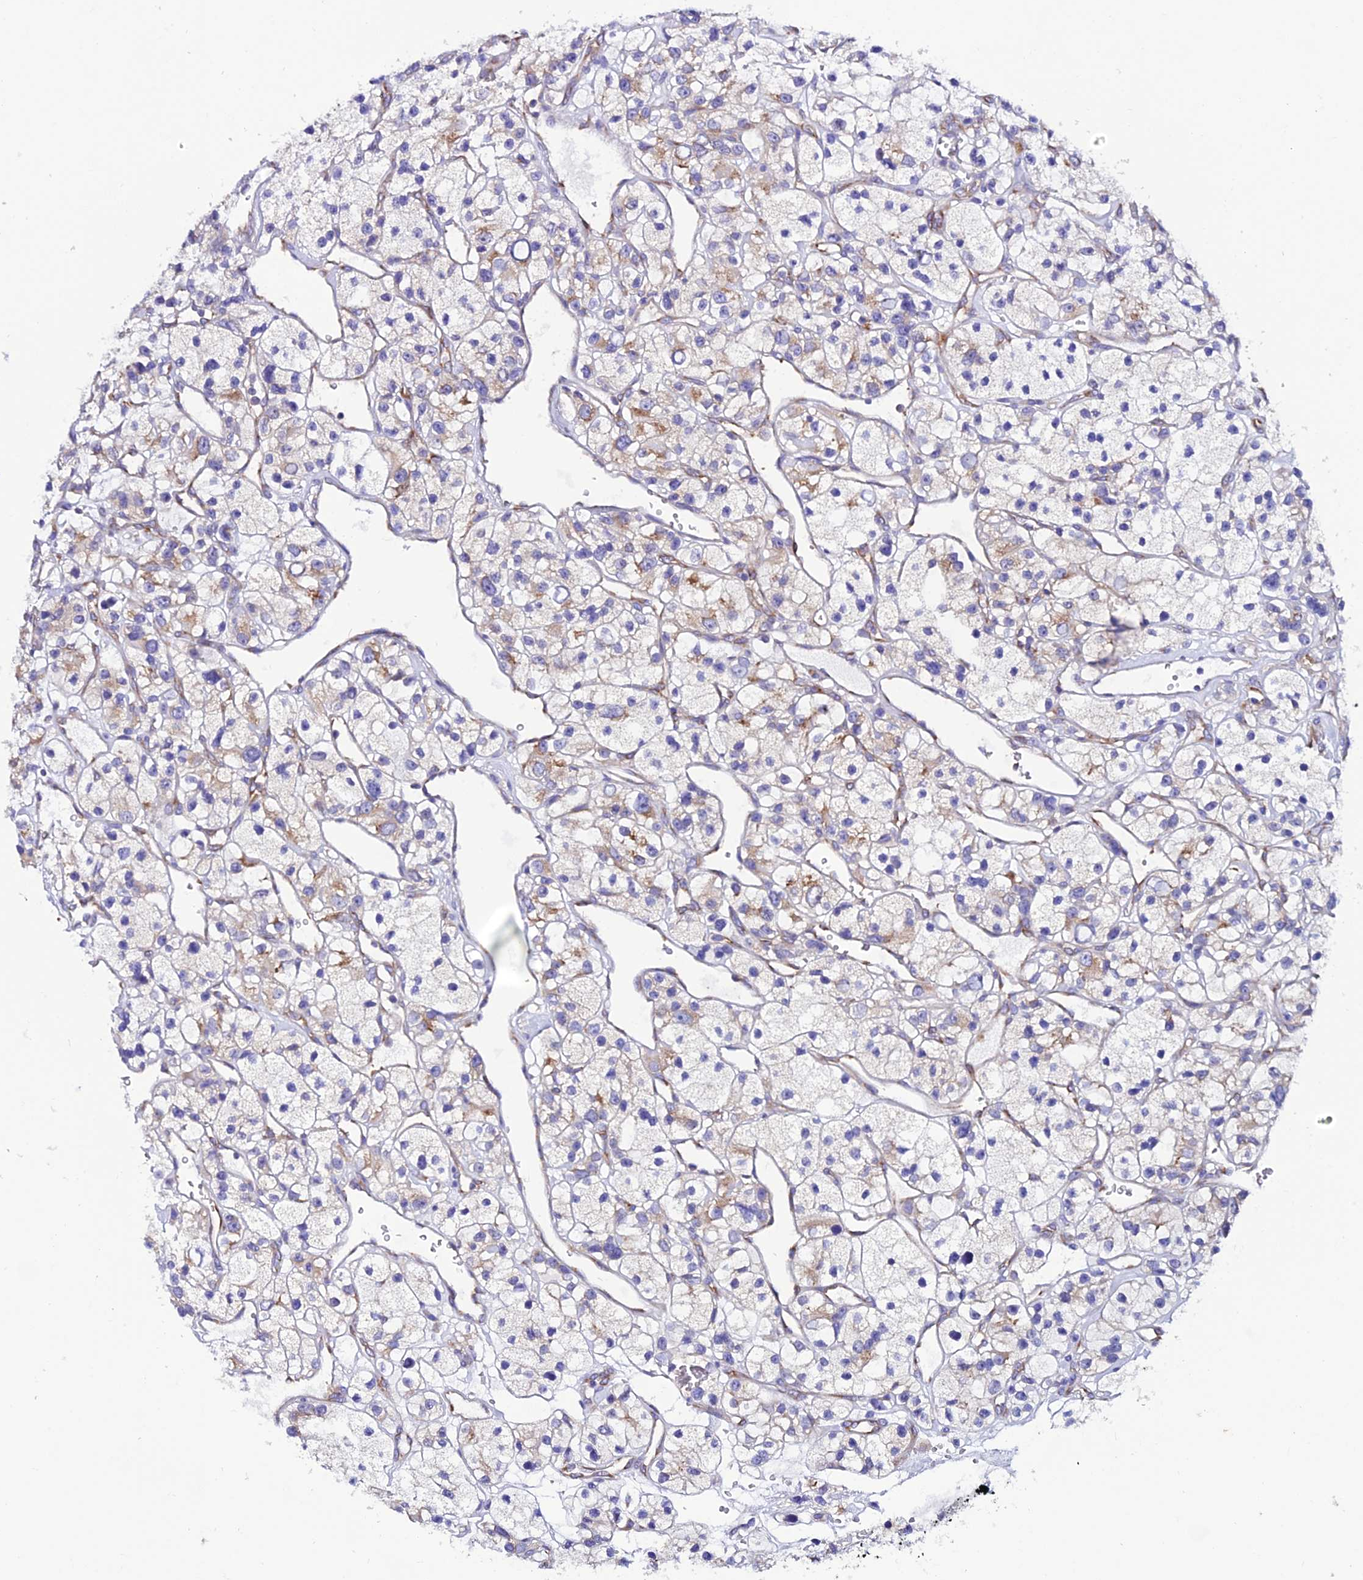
{"staining": {"intensity": "moderate", "quantity": "<25%", "location": "cytoplasmic/membranous"}, "tissue": "renal cancer", "cell_type": "Tumor cells", "image_type": "cancer", "snomed": [{"axis": "morphology", "description": "Adenocarcinoma, NOS"}, {"axis": "topography", "description": "Kidney"}], "caption": "Immunohistochemistry (IHC) (DAB (3,3'-diaminobenzidine)) staining of renal adenocarcinoma exhibits moderate cytoplasmic/membranous protein positivity in approximately <25% of tumor cells.", "gene": "EEF1G", "patient": {"sex": "female", "age": 57}}